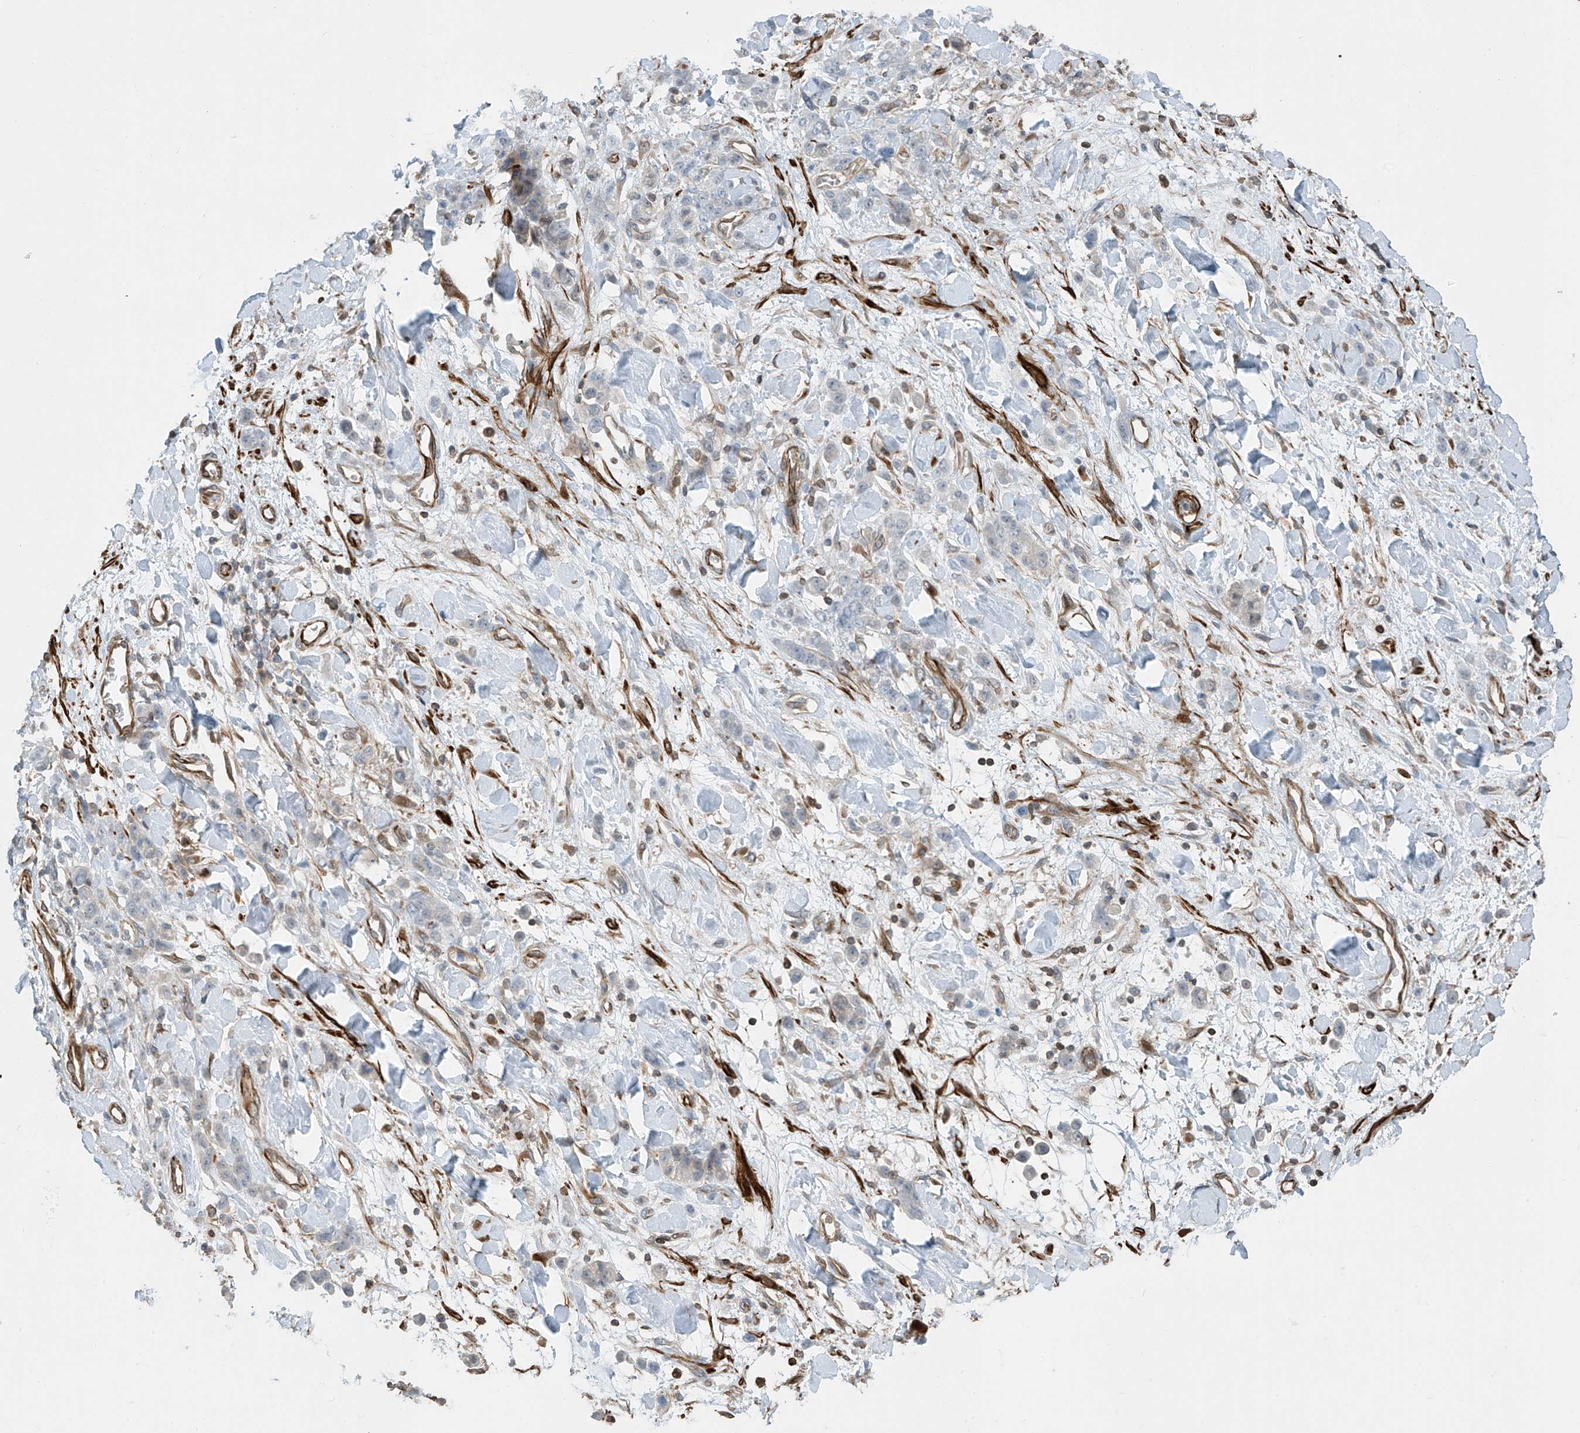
{"staining": {"intensity": "weak", "quantity": "<25%", "location": "cytoplasmic/membranous"}, "tissue": "stomach cancer", "cell_type": "Tumor cells", "image_type": "cancer", "snomed": [{"axis": "morphology", "description": "Normal tissue, NOS"}, {"axis": "morphology", "description": "Adenocarcinoma, NOS"}, {"axis": "topography", "description": "Stomach"}], "caption": "Tumor cells are negative for brown protein staining in adenocarcinoma (stomach).", "gene": "SH3BGRL3", "patient": {"sex": "male", "age": 82}}